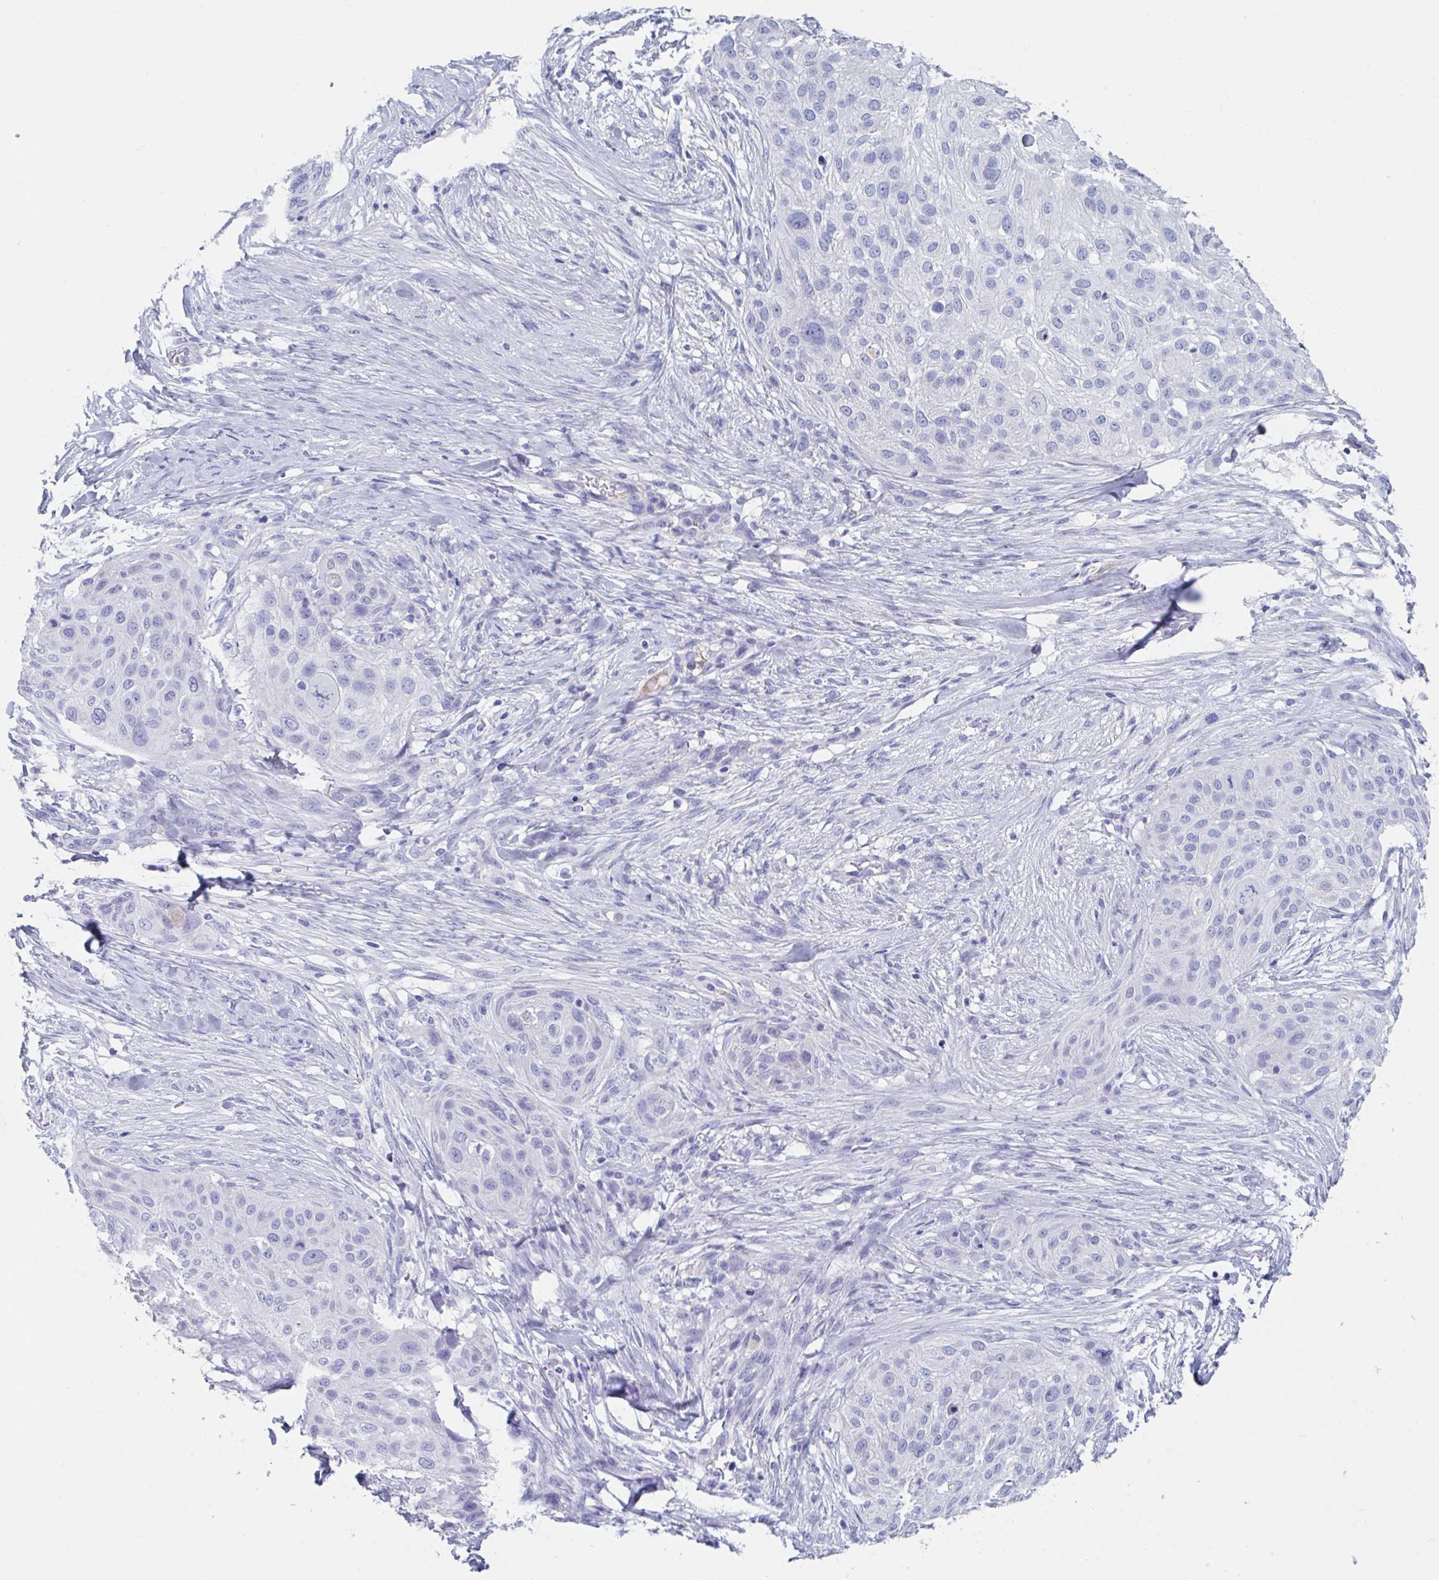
{"staining": {"intensity": "negative", "quantity": "none", "location": "none"}, "tissue": "skin cancer", "cell_type": "Tumor cells", "image_type": "cancer", "snomed": [{"axis": "morphology", "description": "Squamous cell carcinoma, NOS"}, {"axis": "topography", "description": "Skin"}], "caption": "Histopathology image shows no significant protein positivity in tumor cells of squamous cell carcinoma (skin). (Brightfield microscopy of DAB IHC at high magnification).", "gene": "ZNHIT2", "patient": {"sex": "female", "age": 87}}